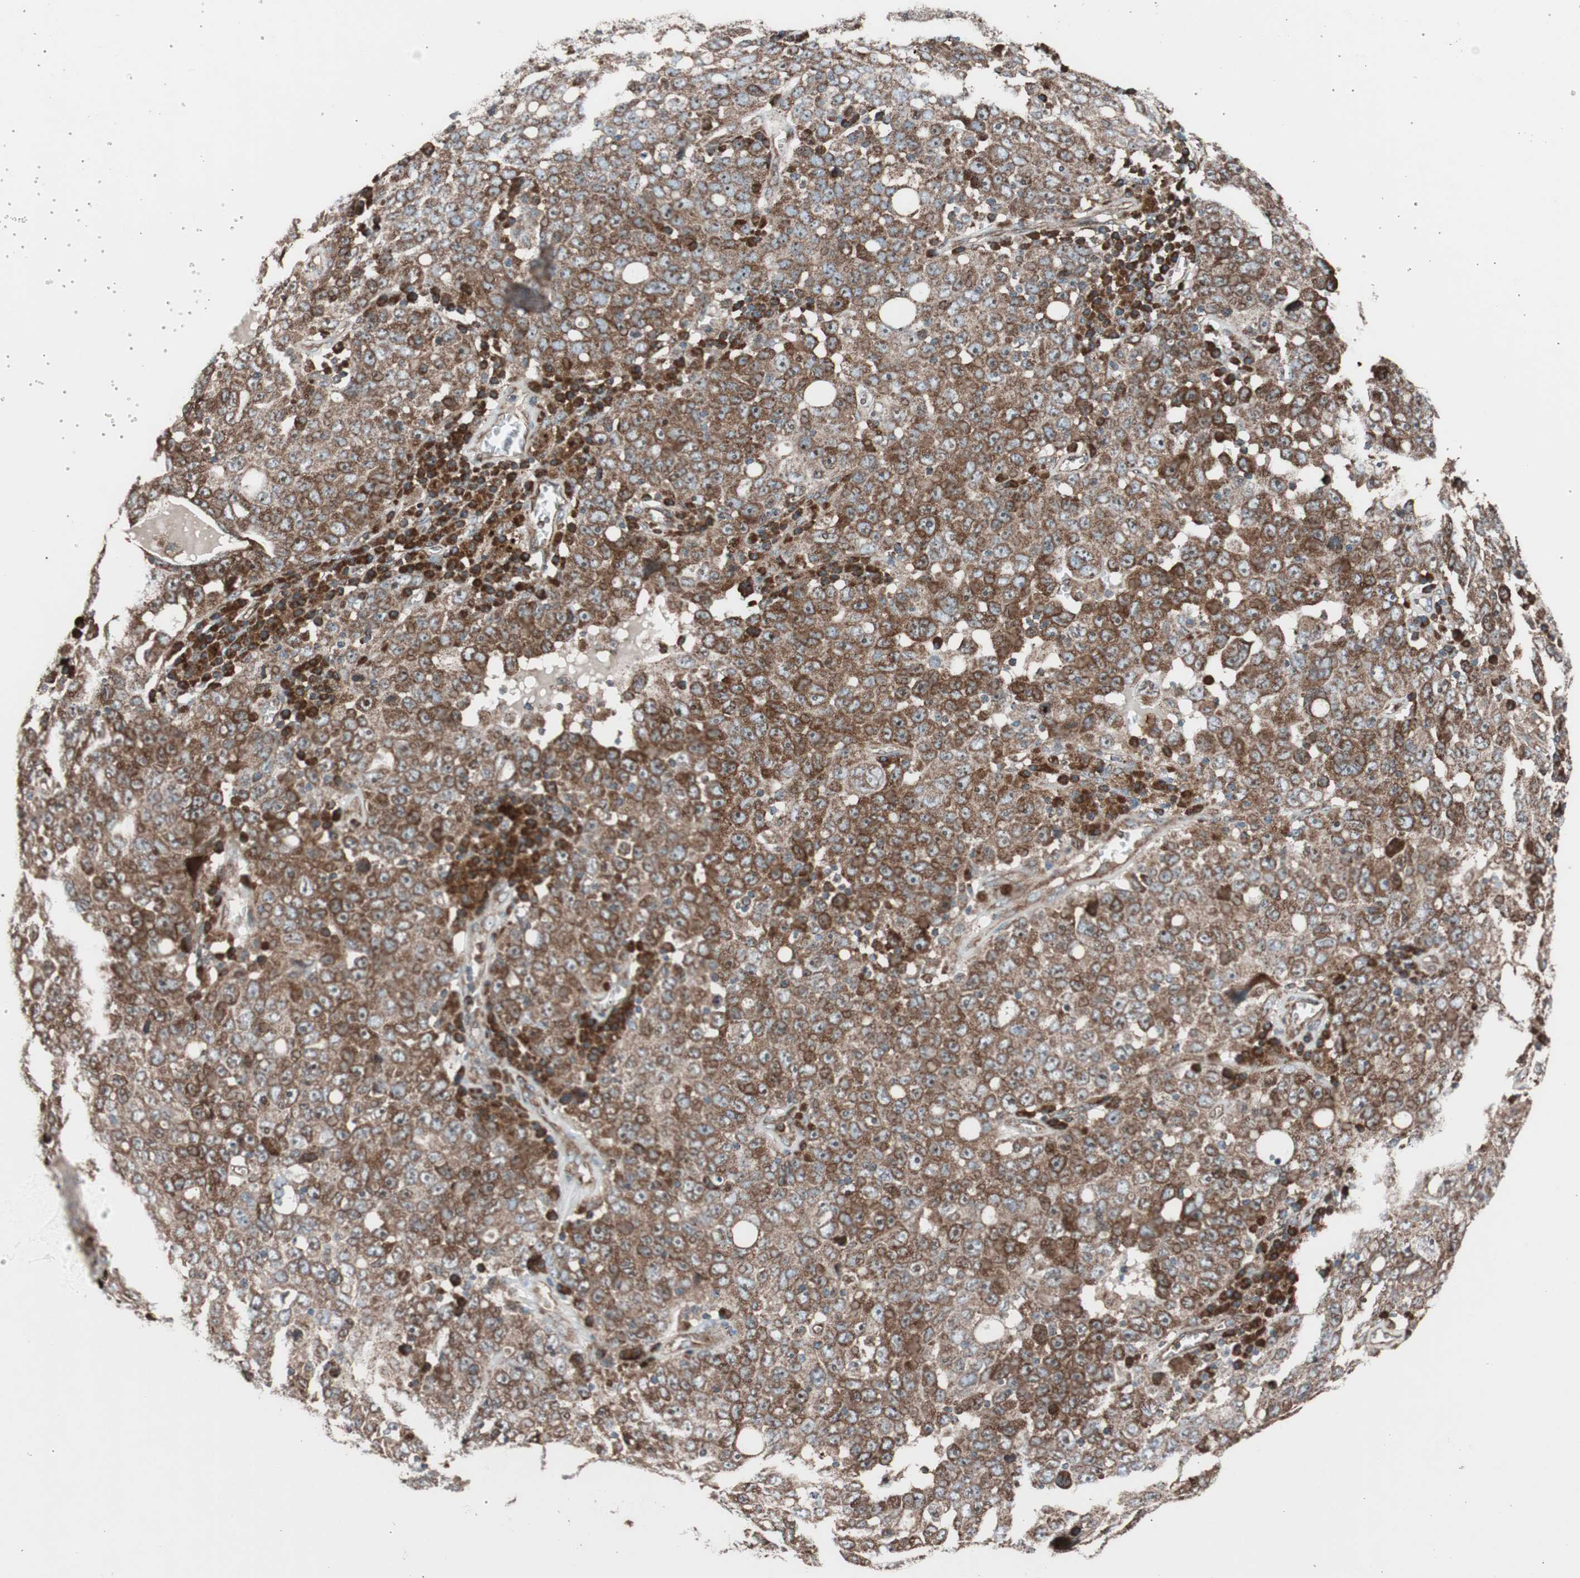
{"staining": {"intensity": "strong", "quantity": ">75%", "location": "cytoplasmic/membranous"}, "tissue": "ovarian cancer", "cell_type": "Tumor cells", "image_type": "cancer", "snomed": [{"axis": "morphology", "description": "Carcinoma, endometroid"}, {"axis": "topography", "description": "Ovary"}], "caption": "Ovarian cancer (endometroid carcinoma) stained with a brown dye displays strong cytoplasmic/membranous positive staining in about >75% of tumor cells.", "gene": "CCL14", "patient": {"sex": "female", "age": 62}}